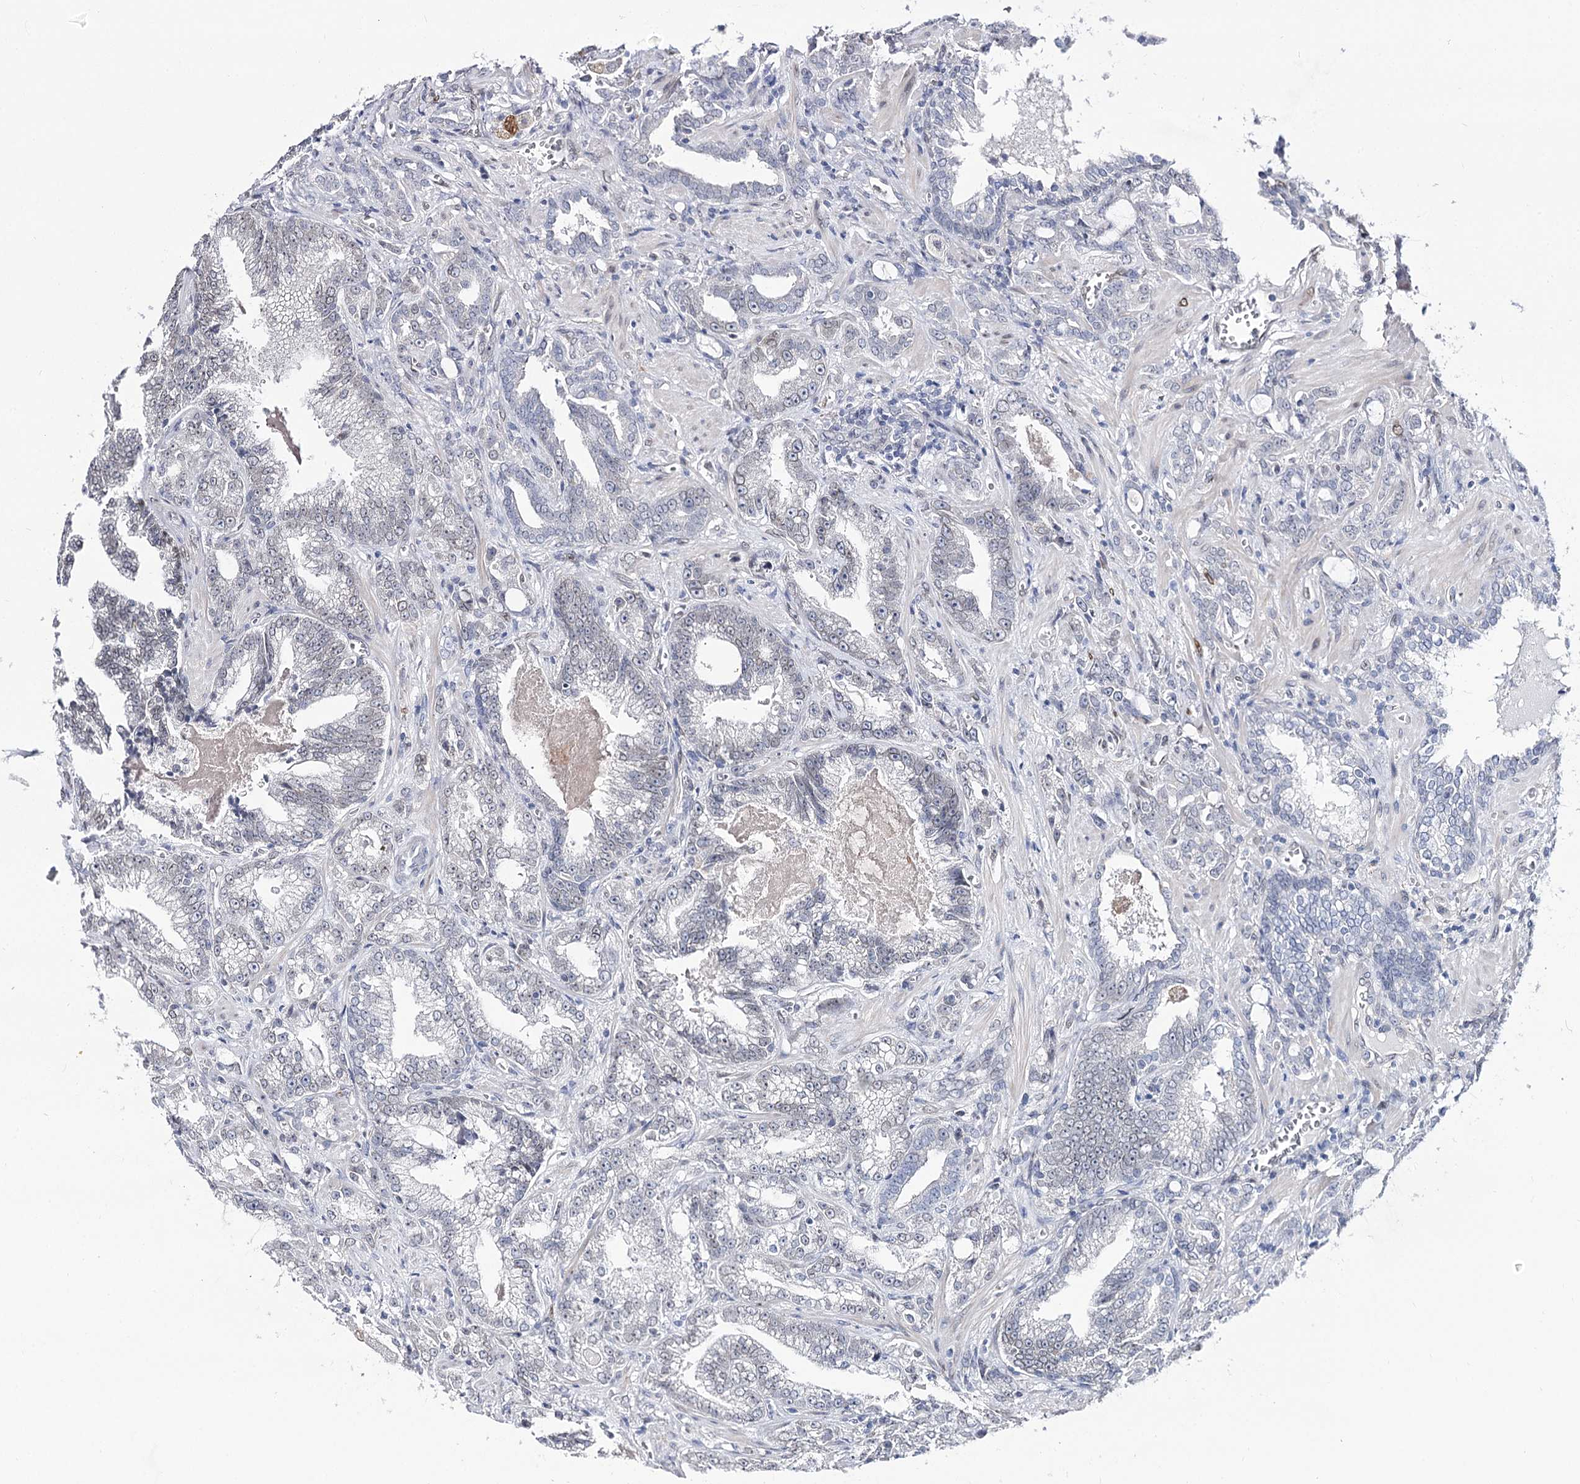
{"staining": {"intensity": "negative", "quantity": "none", "location": "none"}, "tissue": "prostate cancer", "cell_type": "Tumor cells", "image_type": "cancer", "snomed": [{"axis": "morphology", "description": "Adenocarcinoma, High grade"}, {"axis": "topography", "description": "Prostate and seminal vesicle, NOS"}], "caption": "An image of prostate cancer stained for a protein displays no brown staining in tumor cells. (DAB IHC with hematoxylin counter stain).", "gene": "TMEM201", "patient": {"sex": "male", "age": 67}}